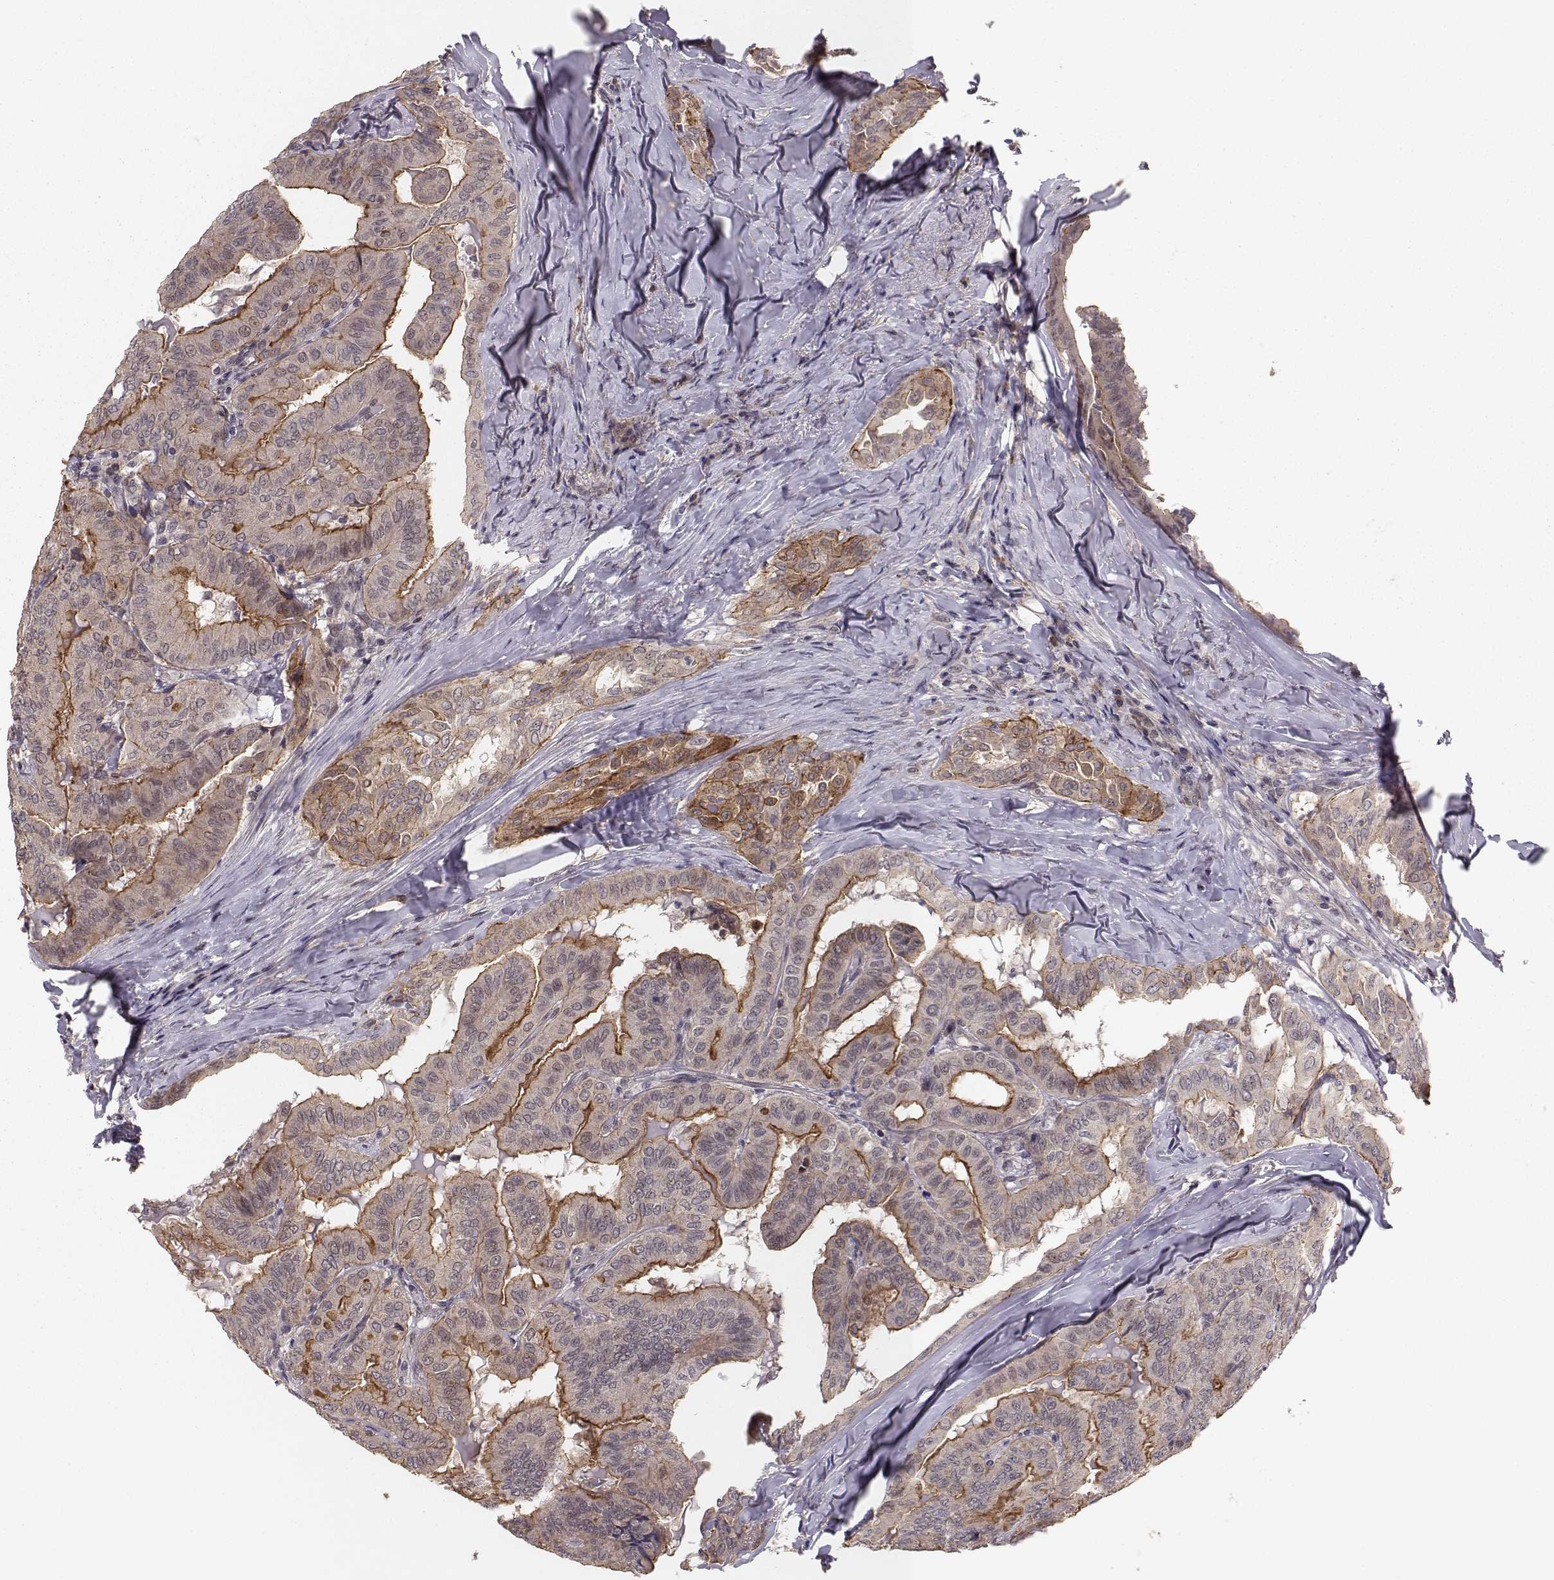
{"staining": {"intensity": "moderate", "quantity": "25%-75%", "location": "cytoplasmic/membranous"}, "tissue": "thyroid cancer", "cell_type": "Tumor cells", "image_type": "cancer", "snomed": [{"axis": "morphology", "description": "Papillary adenocarcinoma, NOS"}, {"axis": "topography", "description": "Thyroid gland"}], "caption": "Thyroid cancer stained with immunohistochemistry (IHC) exhibits moderate cytoplasmic/membranous staining in approximately 25%-75% of tumor cells.", "gene": "PLEKHG3", "patient": {"sex": "female", "age": 68}}